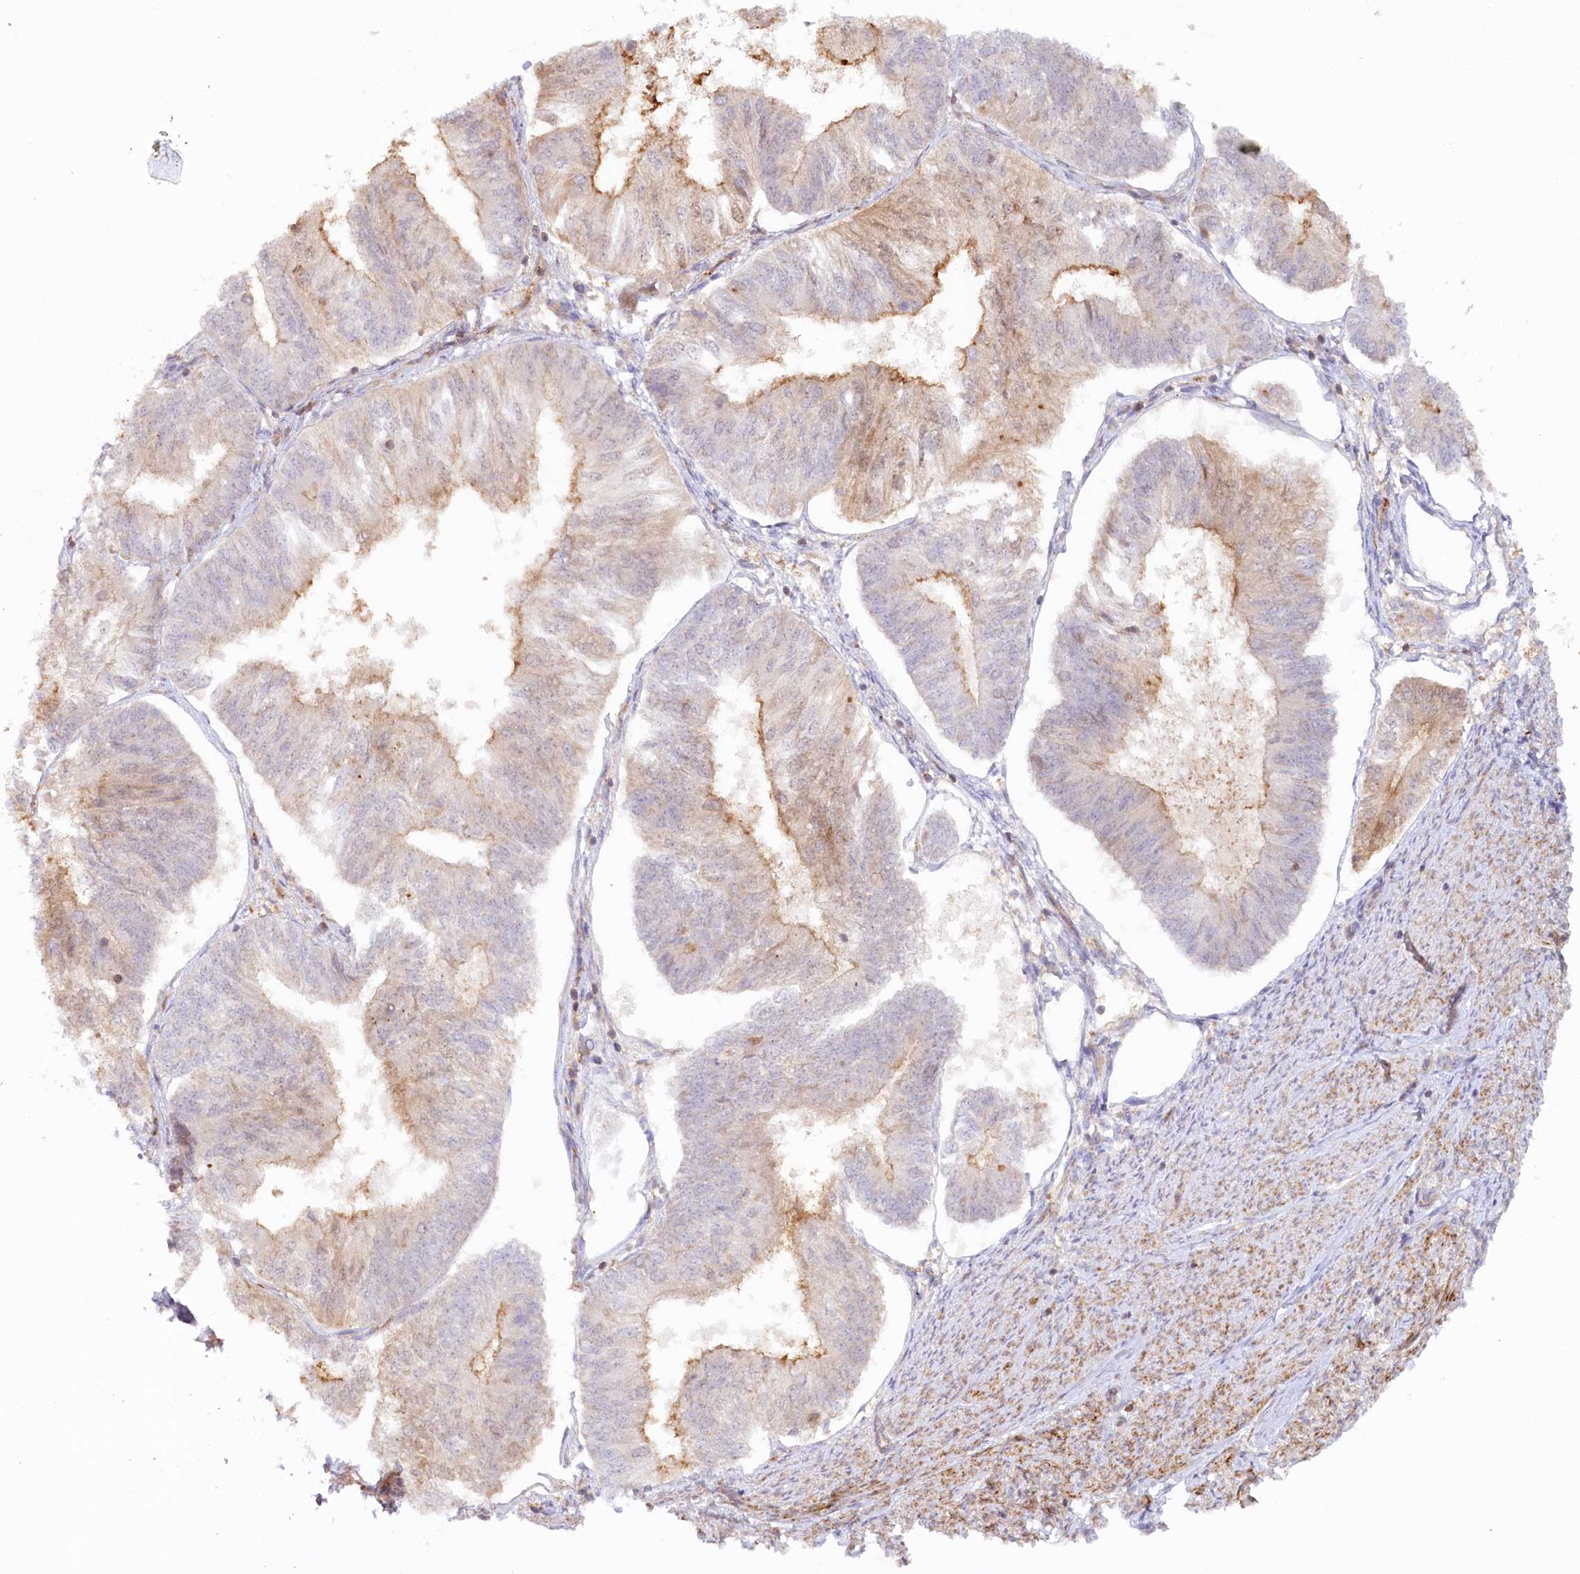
{"staining": {"intensity": "moderate", "quantity": "25%-75%", "location": "cytoplasmic/membranous"}, "tissue": "endometrial cancer", "cell_type": "Tumor cells", "image_type": "cancer", "snomed": [{"axis": "morphology", "description": "Adenocarcinoma, NOS"}, {"axis": "topography", "description": "Endometrium"}], "caption": "Moderate cytoplasmic/membranous expression for a protein is appreciated in about 25%-75% of tumor cells of endometrial cancer (adenocarcinoma) using IHC.", "gene": "GBE1", "patient": {"sex": "female", "age": 58}}